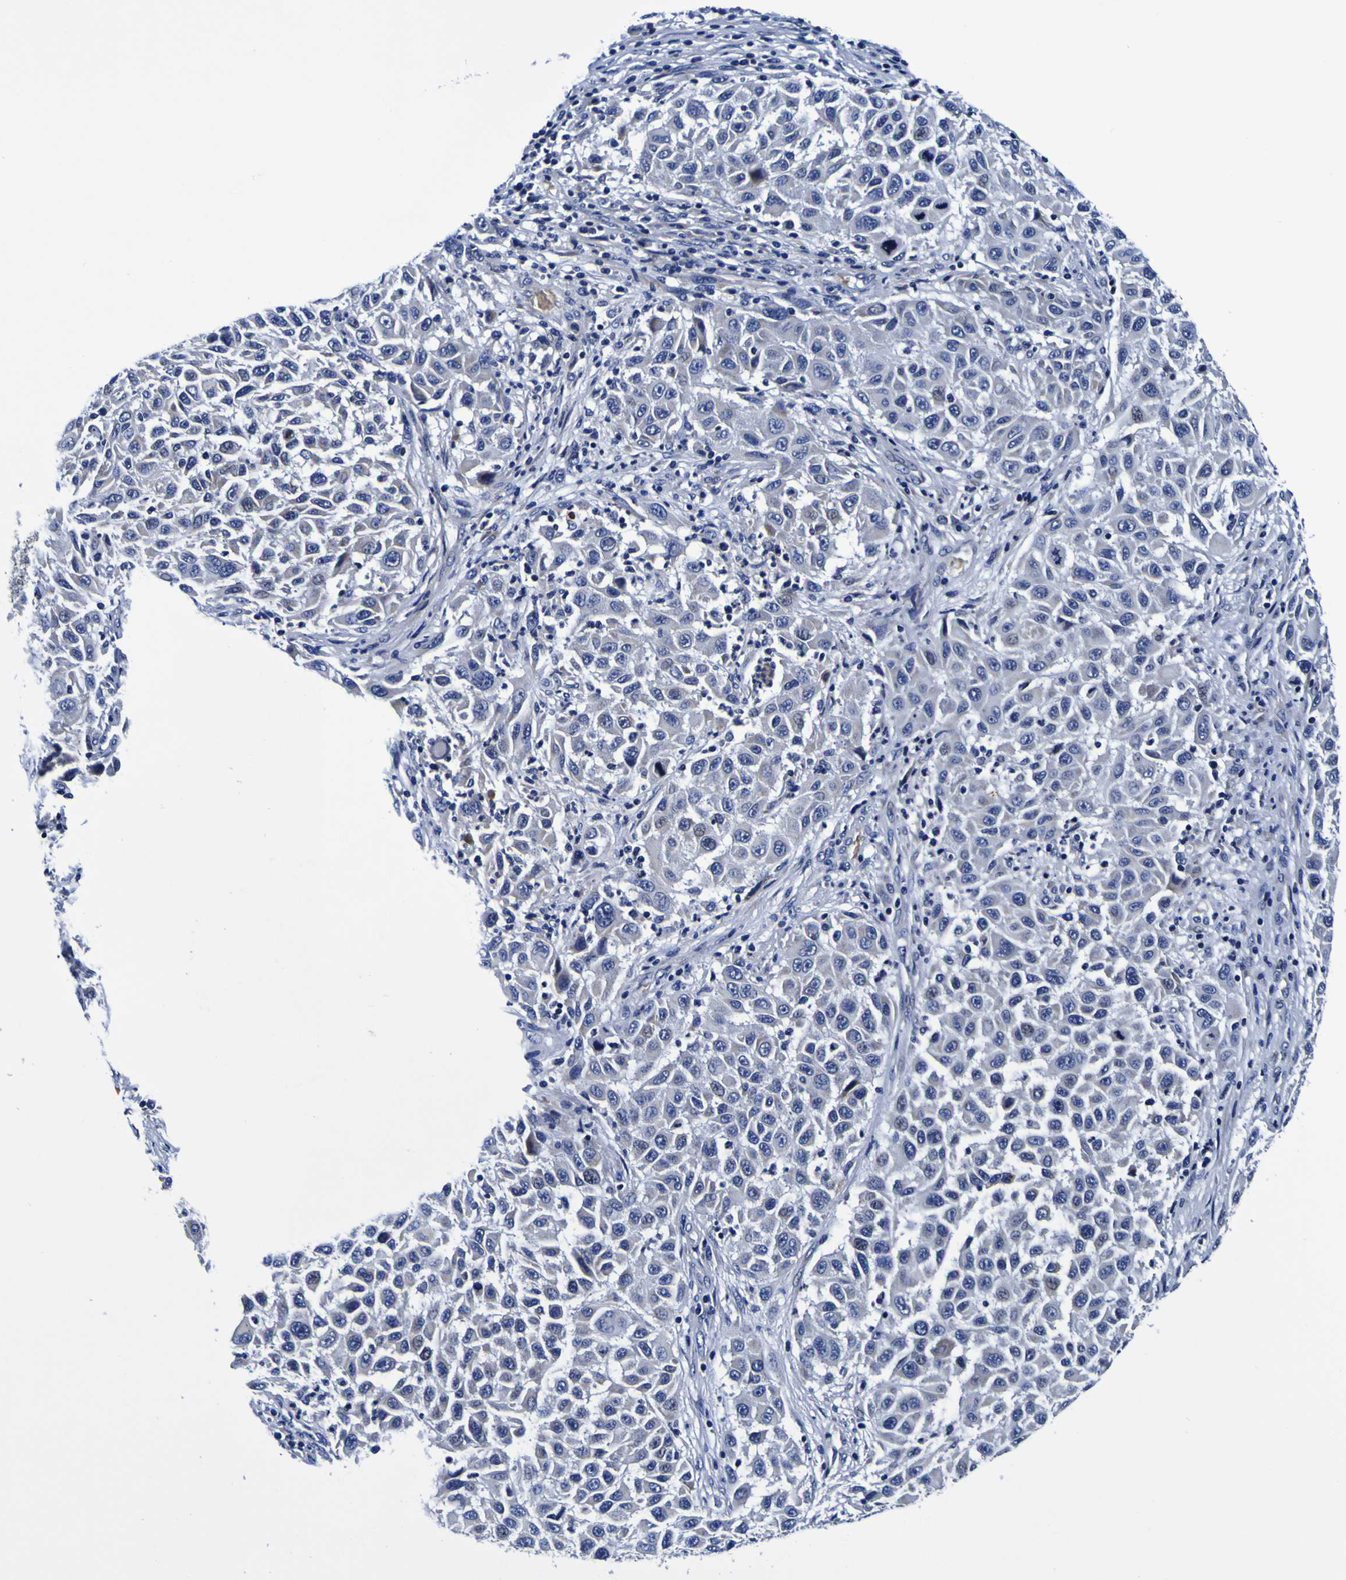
{"staining": {"intensity": "negative", "quantity": "none", "location": "none"}, "tissue": "melanoma", "cell_type": "Tumor cells", "image_type": "cancer", "snomed": [{"axis": "morphology", "description": "Malignant melanoma, Metastatic site"}, {"axis": "topography", "description": "Lymph node"}], "caption": "Histopathology image shows no significant protein positivity in tumor cells of malignant melanoma (metastatic site).", "gene": "PDLIM4", "patient": {"sex": "male", "age": 61}}